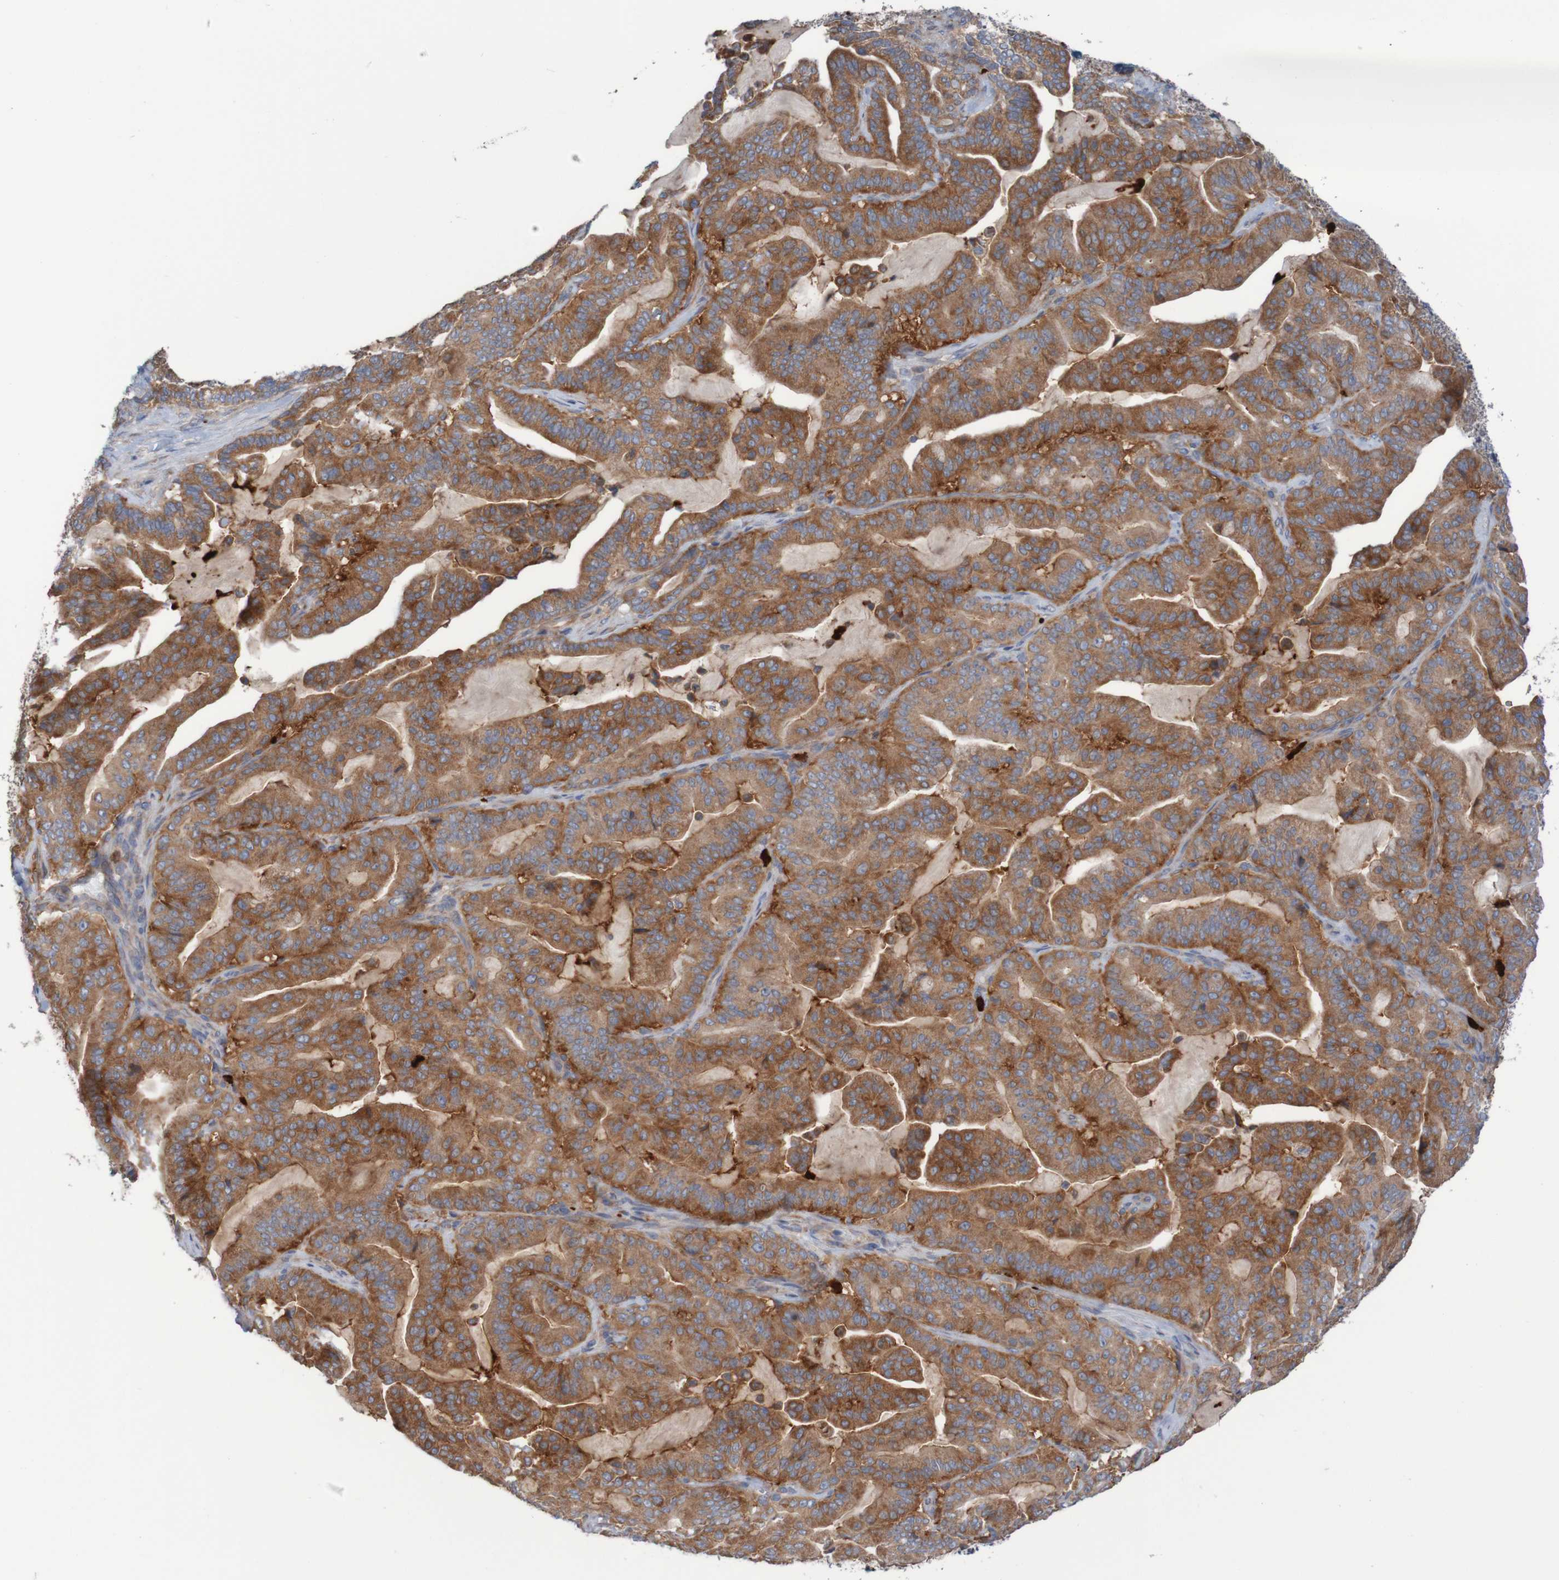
{"staining": {"intensity": "moderate", "quantity": ">75%", "location": "cytoplasmic/membranous"}, "tissue": "pancreatic cancer", "cell_type": "Tumor cells", "image_type": "cancer", "snomed": [{"axis": "morphology", "description": "Adenocarcinoma, NOS"}, {"axis": "topography", "description": "Pancreas"}], "caption": "An image of pancreatic adenocarcinoma stained for a protein displays moderate cytoplasmic/membranous brown staining in tumor cells. (Brightfield microscopy of DAB IHC at high magnification).", "gene": "PARP4", "patient": {"sex": "male", "age": 63}}